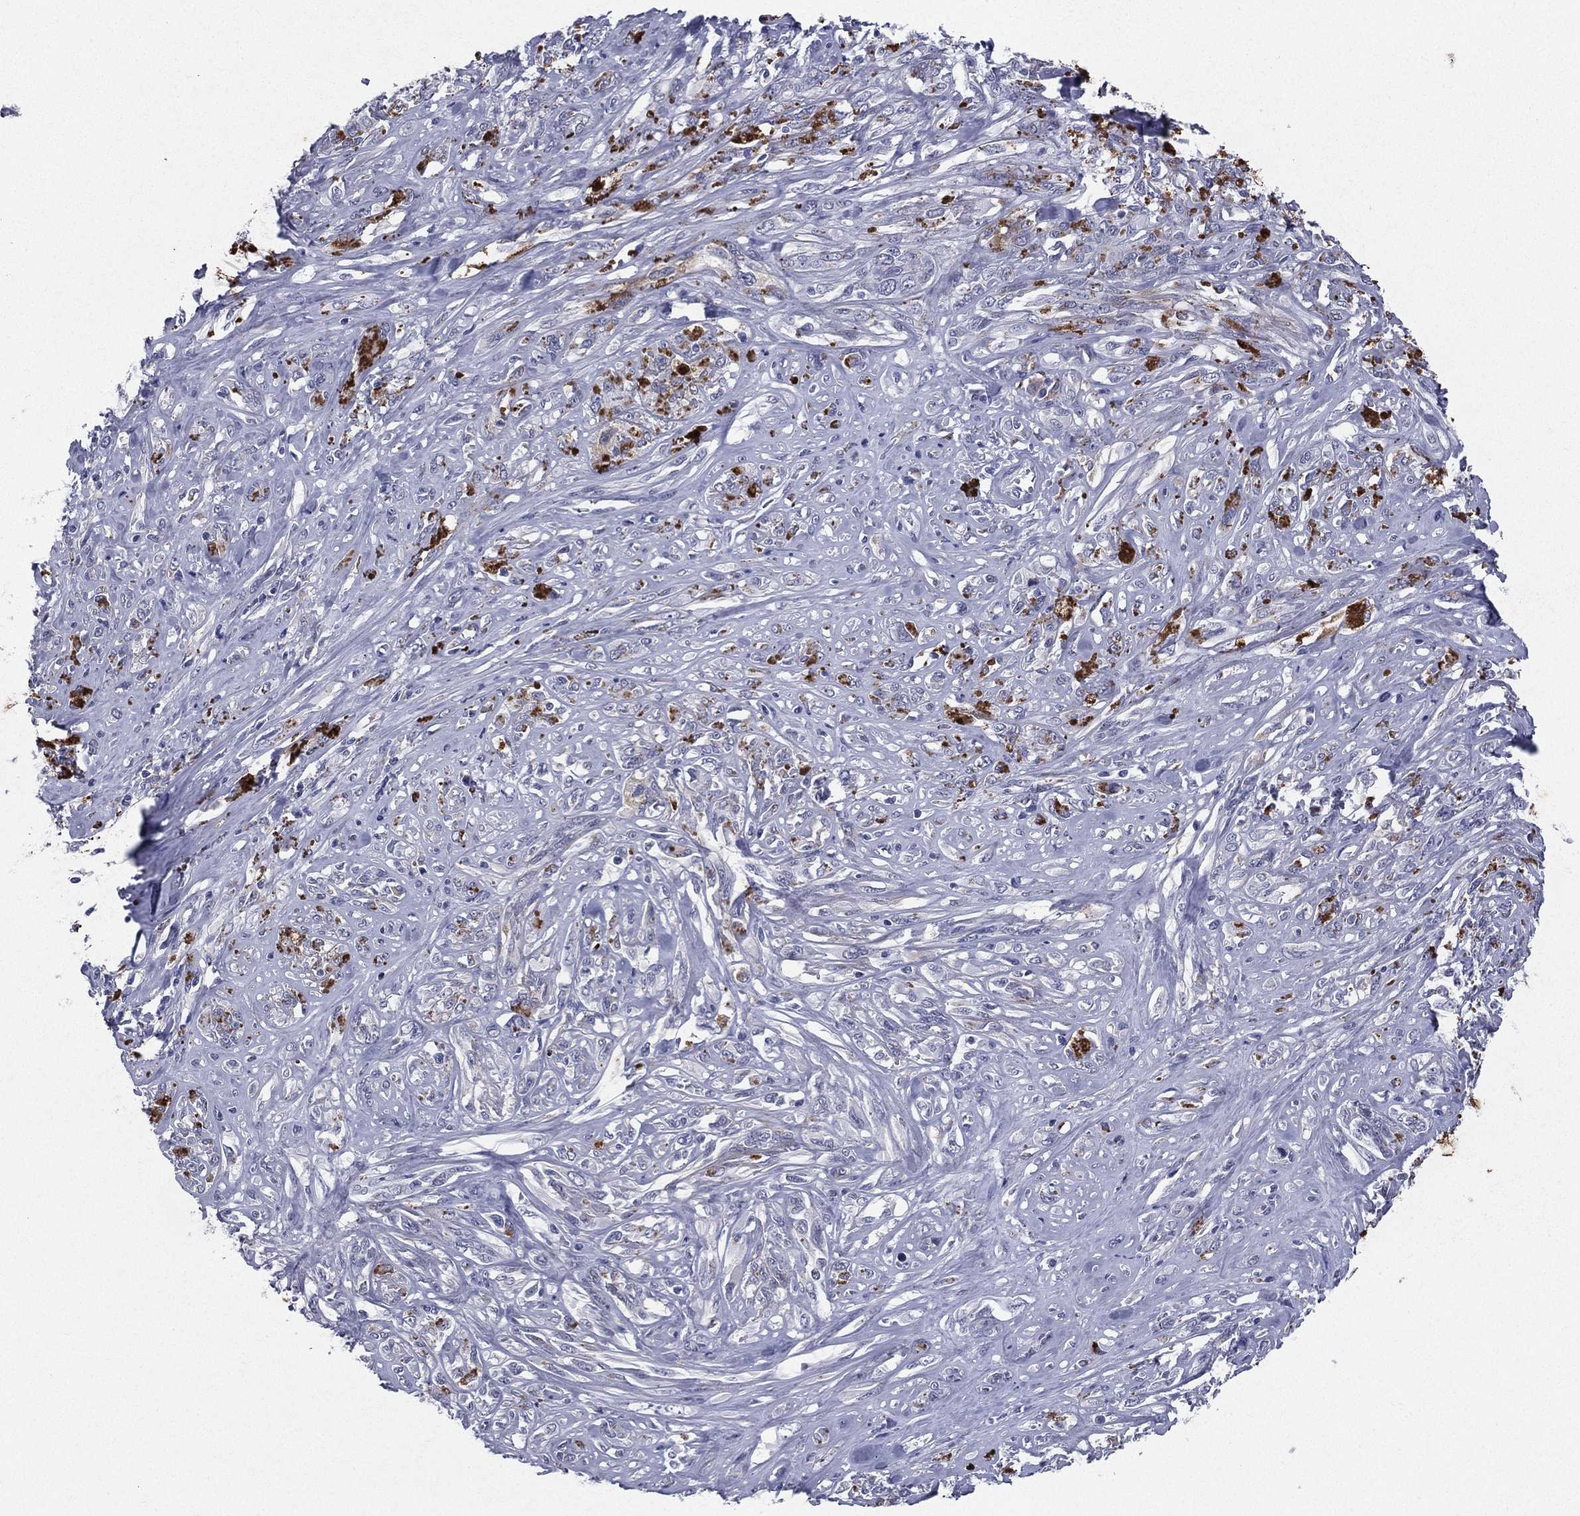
{"staining": {"intensity": "negative", "quantity": "none", "location": "none"}, "tissue": "melanoma", "cell_type": "Tumor cells", "image_type": "cancer", "snomed": [{"axis": "morphology", "description": "Malignant melanoma, NOS"}, {"axis": "topography", "description": "Skin"}], "caption": "A high-resolution micrograph shows immunohistochemistry (IHC) staining of malignant melanoma, which exhibits no significant expression in tumor cells.", "gene": "HLA-DOA", "patient": {"sex": "female", "age": 91}}